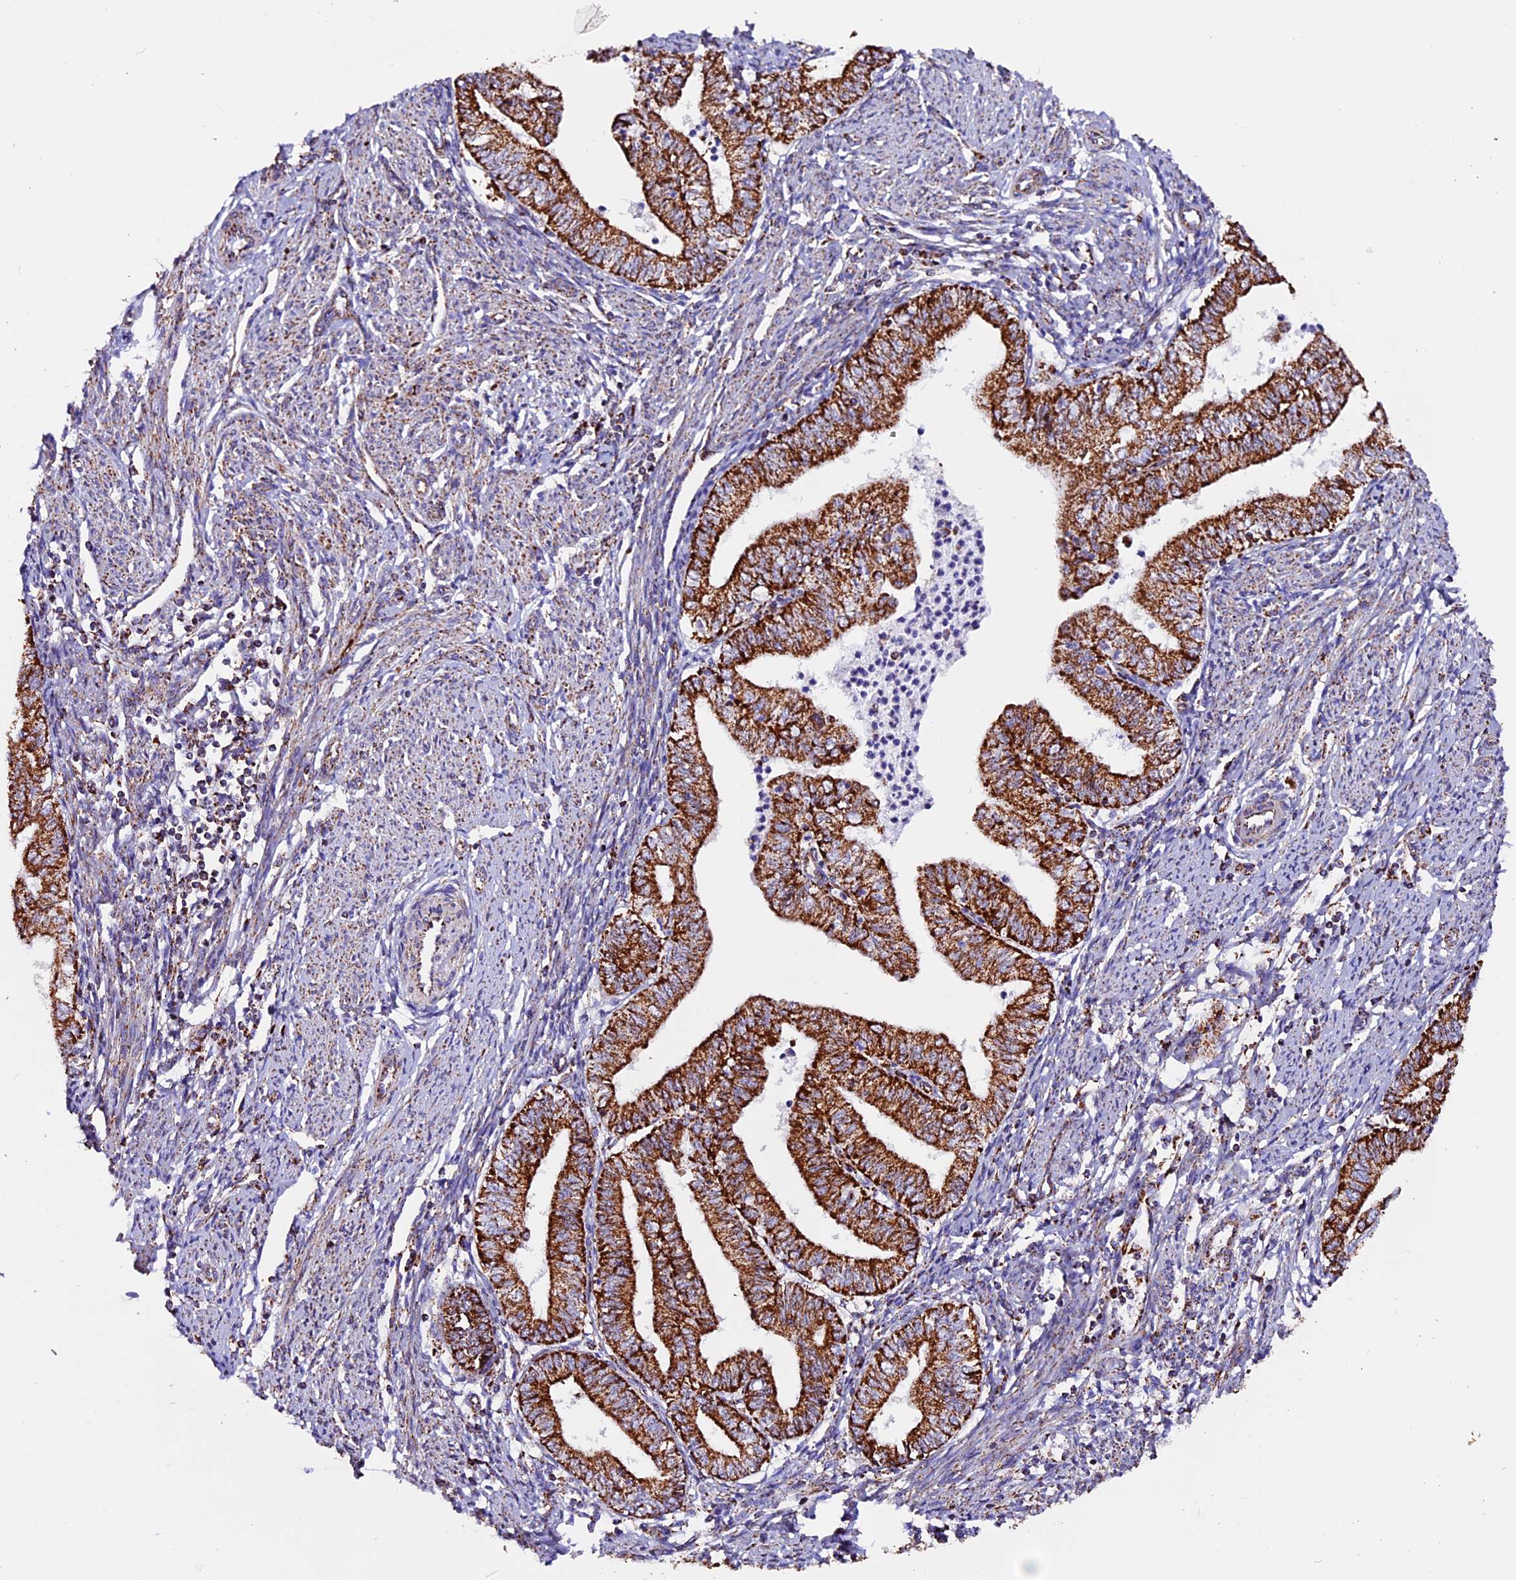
{"staining": {"intensity": "strong", "quantity": ">75%", "location": "cytoplasmic/membranous"}, "tissue": "endometrial cancer", "cell_type": "Tumor cells", "image_type": "cancer", "snomed": [{"axis": "morphology", "description": "Adenocarcinoma, NOS"}, {"axis": "topography", "description": "Endometrium"}], "caption": "Adenocarcinoma (endometrial) stained with a brown dye demonstrates strong cytoplasmic/membranous positive staining in about >75% of tumor cells.", "gene": "CX3CL1", "patient": {"sex": "female", "age": 66}}